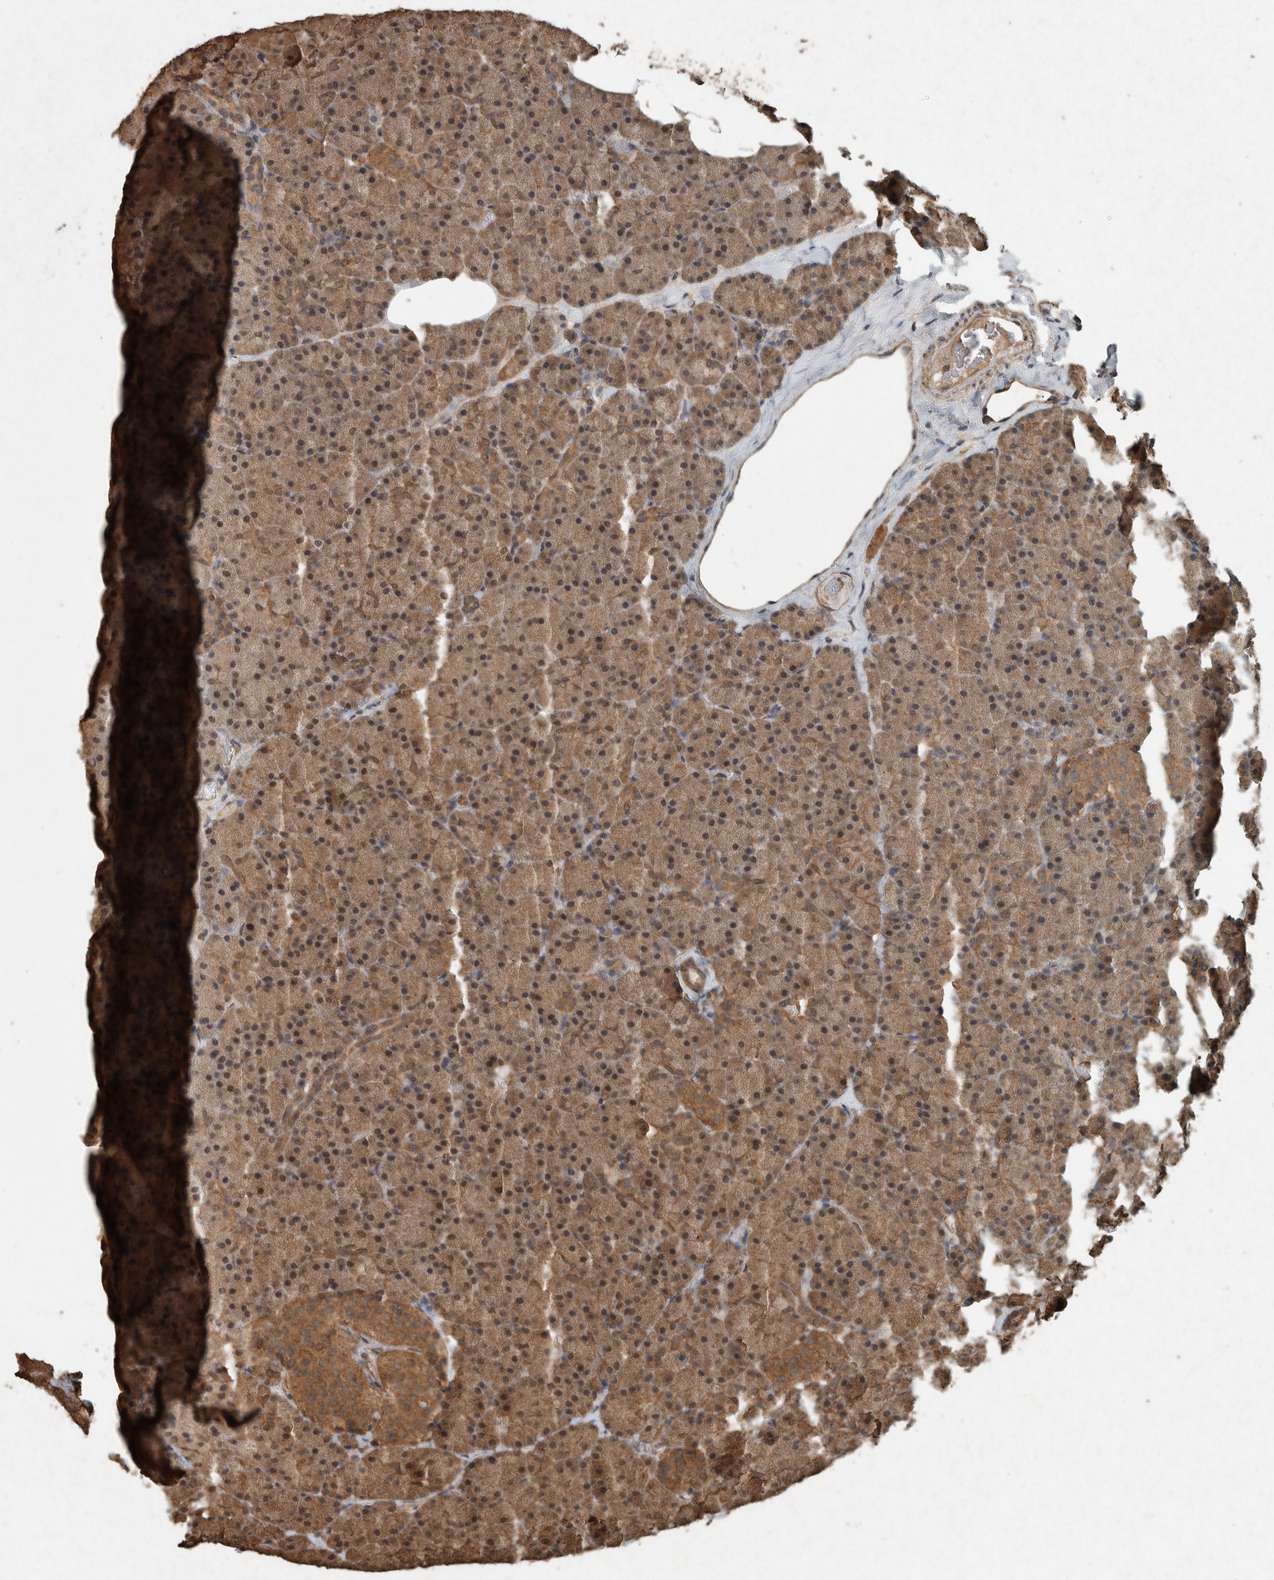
{"staining": {"intensity": "moderate", "quantity": ">75%", "location": "cytoplasmic/membranous,nuclear"}, "tissue": "pancreas", "cell_type": "Exocrine glandular cells", "image_type": "normal", "snomed": [{"axis": "morphology", "description": "Normal tissue, NOS"}, {"axis": "morphology", "description": "Carcinoid, malignant, NOS"}, {"axis": "topography", "description": "Pancreas"}], "caption": "Protein expression analysis of normal human pancreas reveals moderate cytoplasmic/membranous,nuclear positivity in approximately >75% of exocrine glandular cells. (DAB (3,3'-diaminobenzidine) IHC with brightfield microscopy, high magnification).", "gene": "ARHGEF12", "patient": {"sex": "female", "age": 35}}